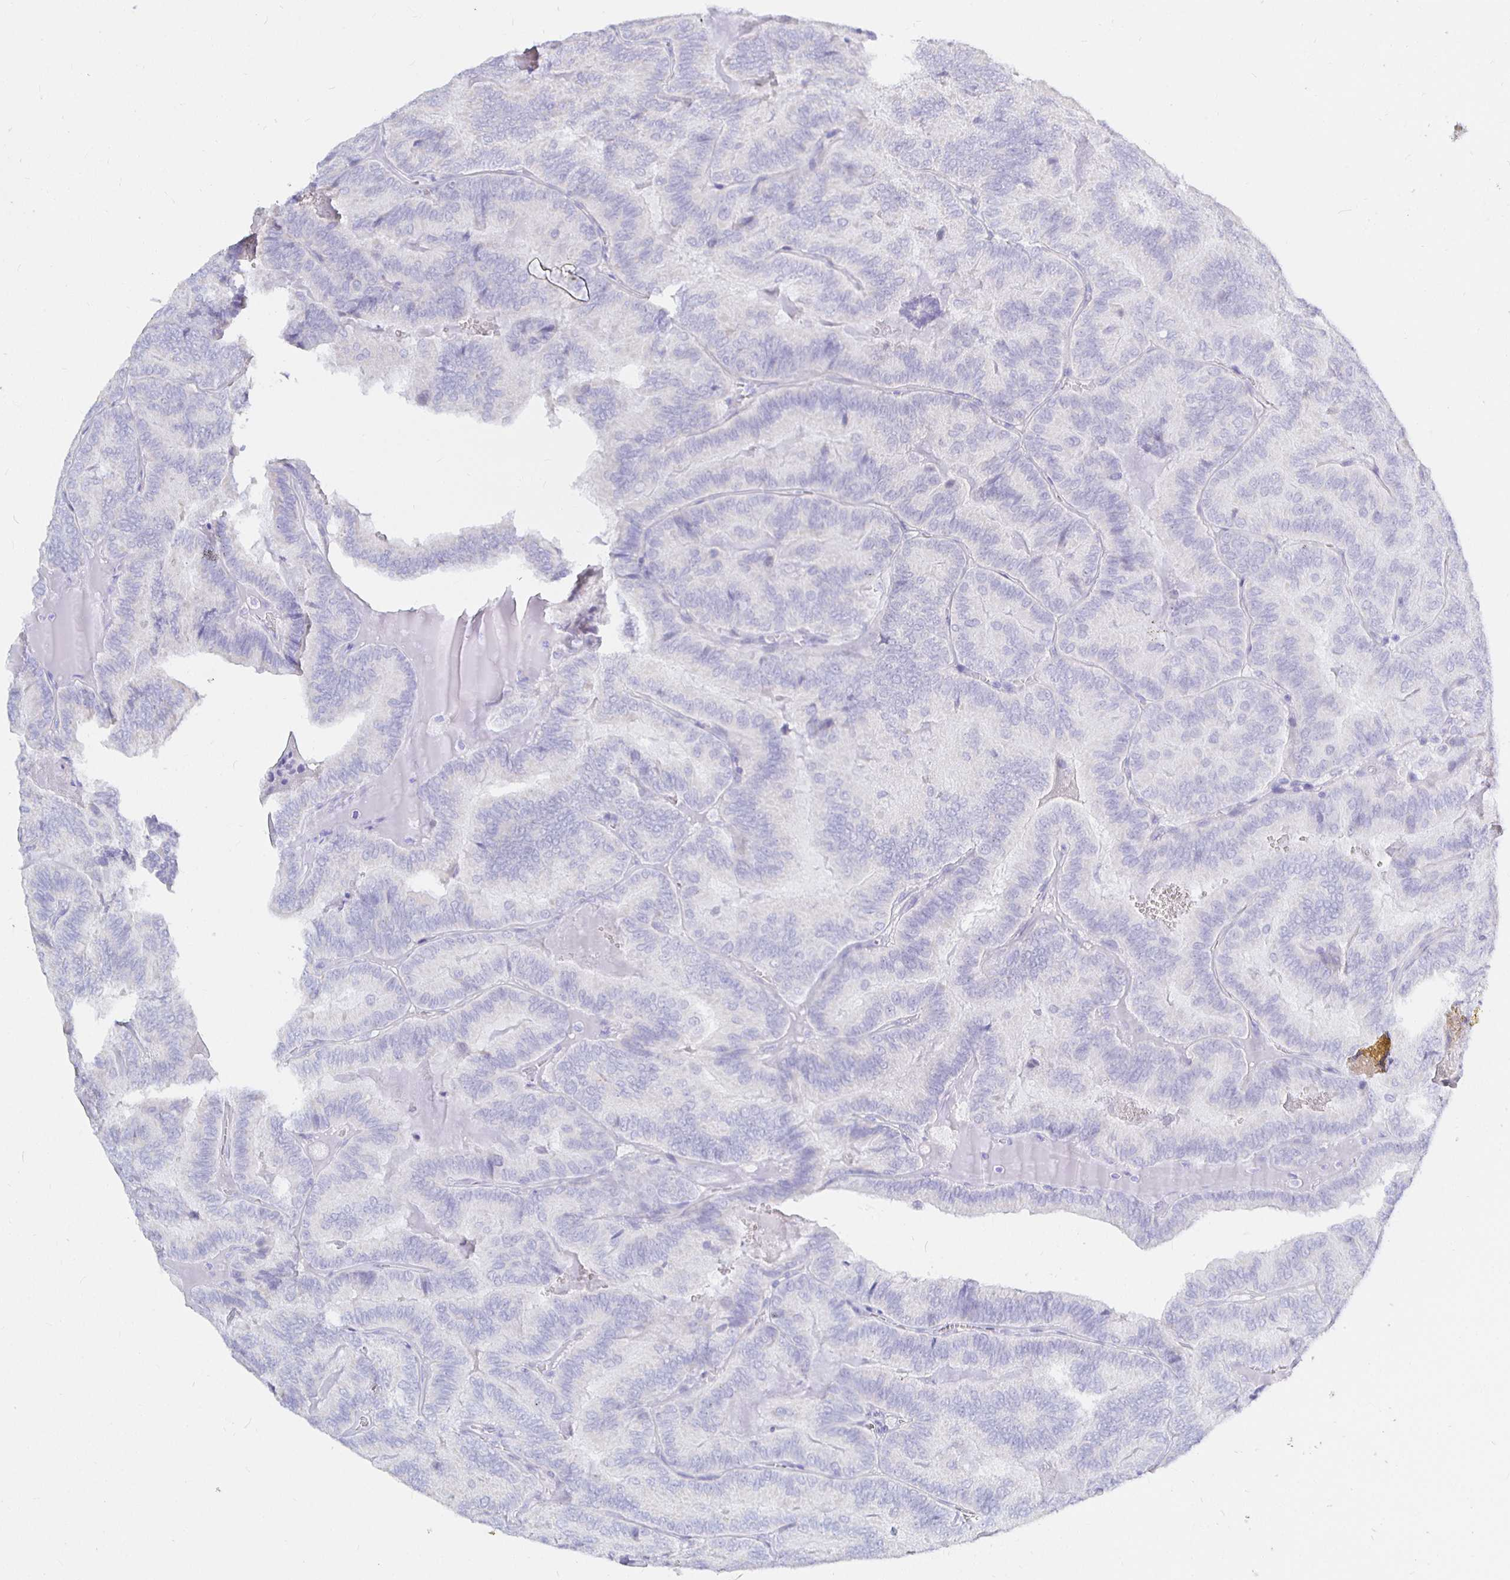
{"staining": {"intensity": "negative", "quantity": "none", "location": "none"}, "tissue": "thyroid cancer", "cell_type": "Tumor cells", "image_type": "cancer", "snomed": [{"axis": "morphology", "description": "Papillary adenocarcinoma, NOS"}, {"axis": "topography", "description": "Thyroid gland"}], "caption": "The image demonstrates no significant staining in tumor cells of thyroid cancer.", "gene": "UMOD", "patient": {"sex": "female", "age": 75}}